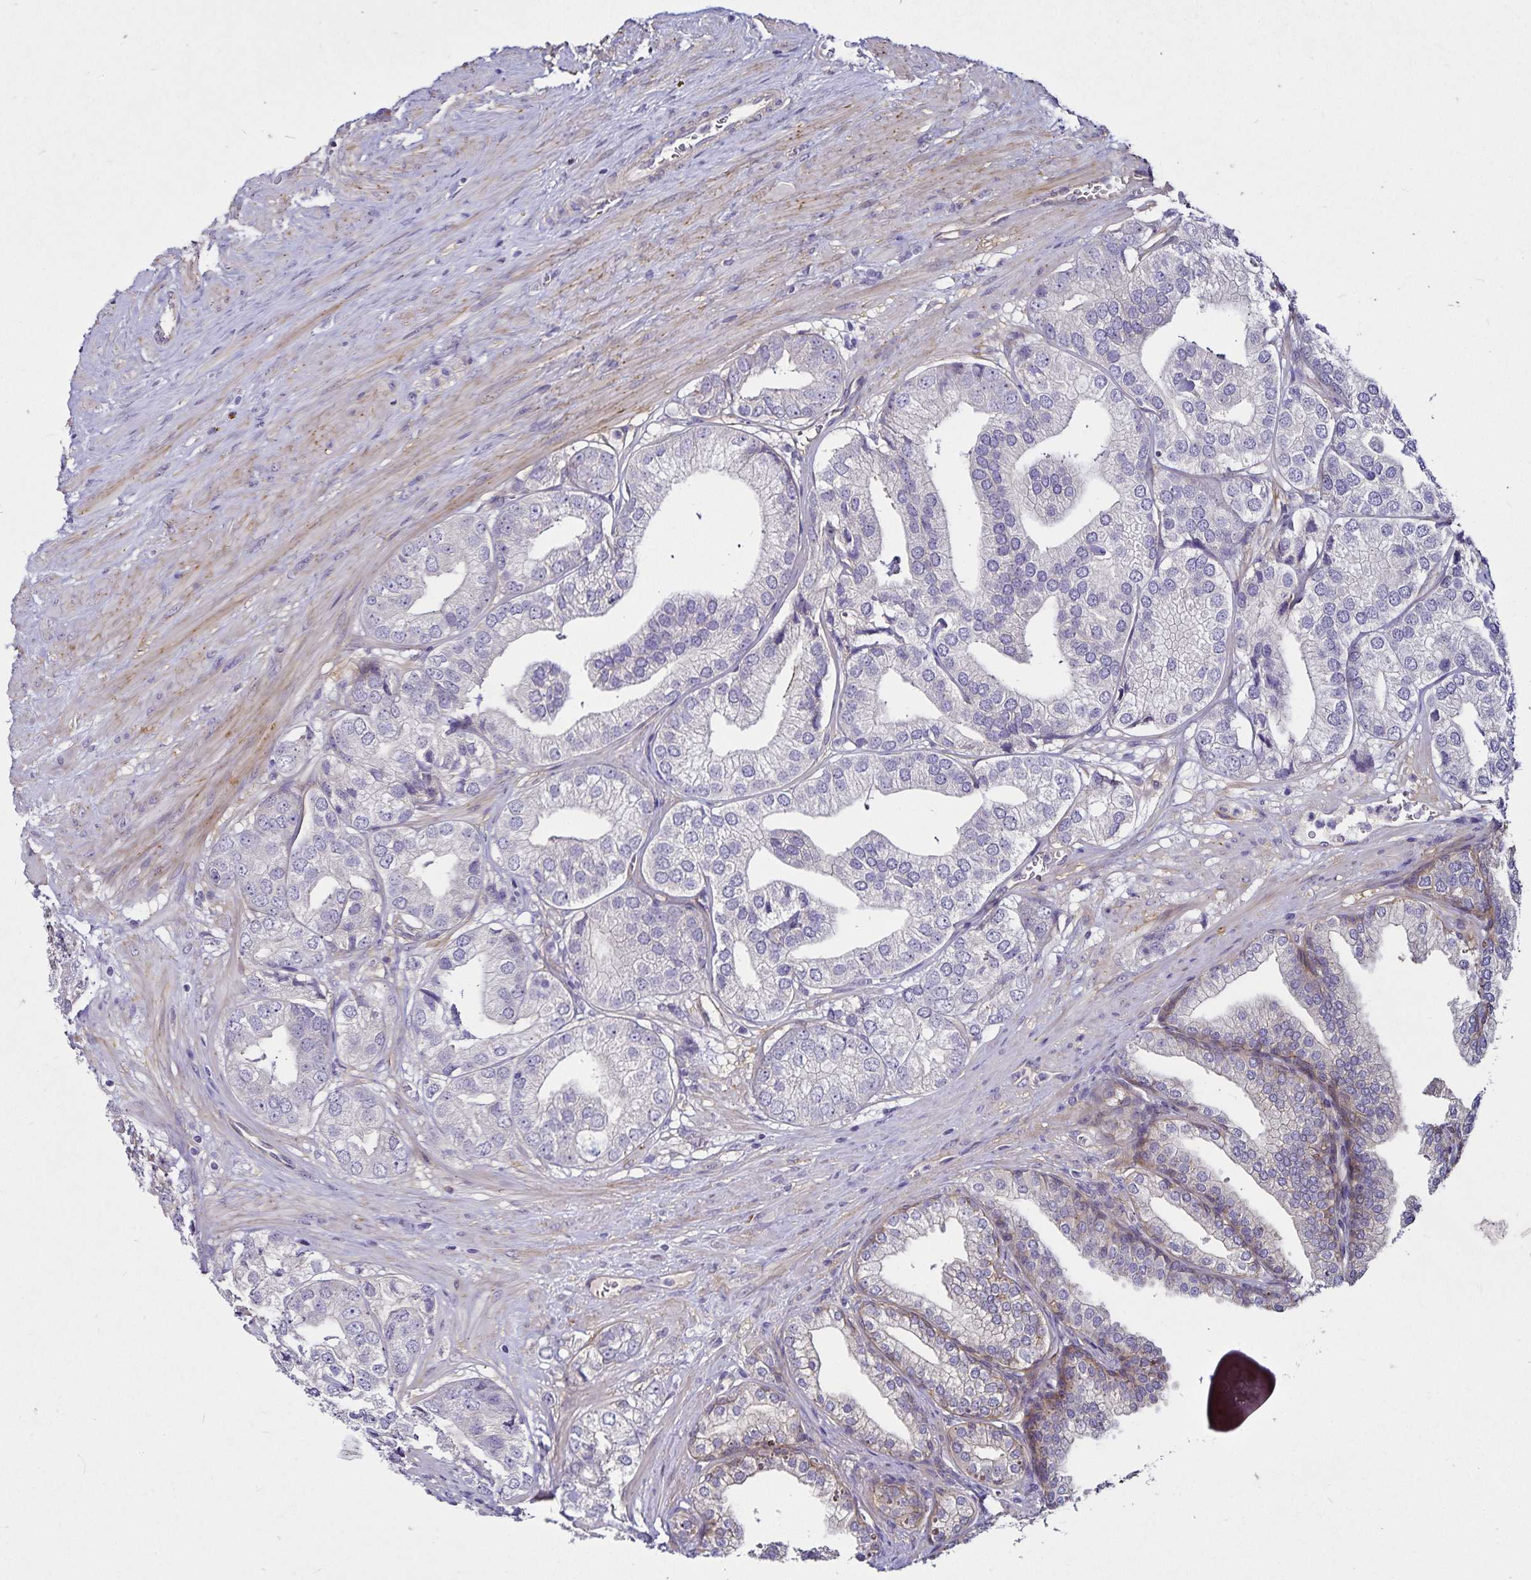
{"staining": {"intensity": "negative", "quantity": "none", "location": "none"}, "tissue": "prostate cancer", "cell_type": "Tumor cells", "image_type": "cancer", "snomed": [{"axis": "morphology", "description": "Adenocarcinoma, High grade"}, {"axis": "topography", "description": "Prostate"}], "caption": "The immunohistochemistry image has no significant staining in tumor cells of prostate cancer tissue.", "gene": "GNG12", "patient": {"sex": "male", "age": 58}}